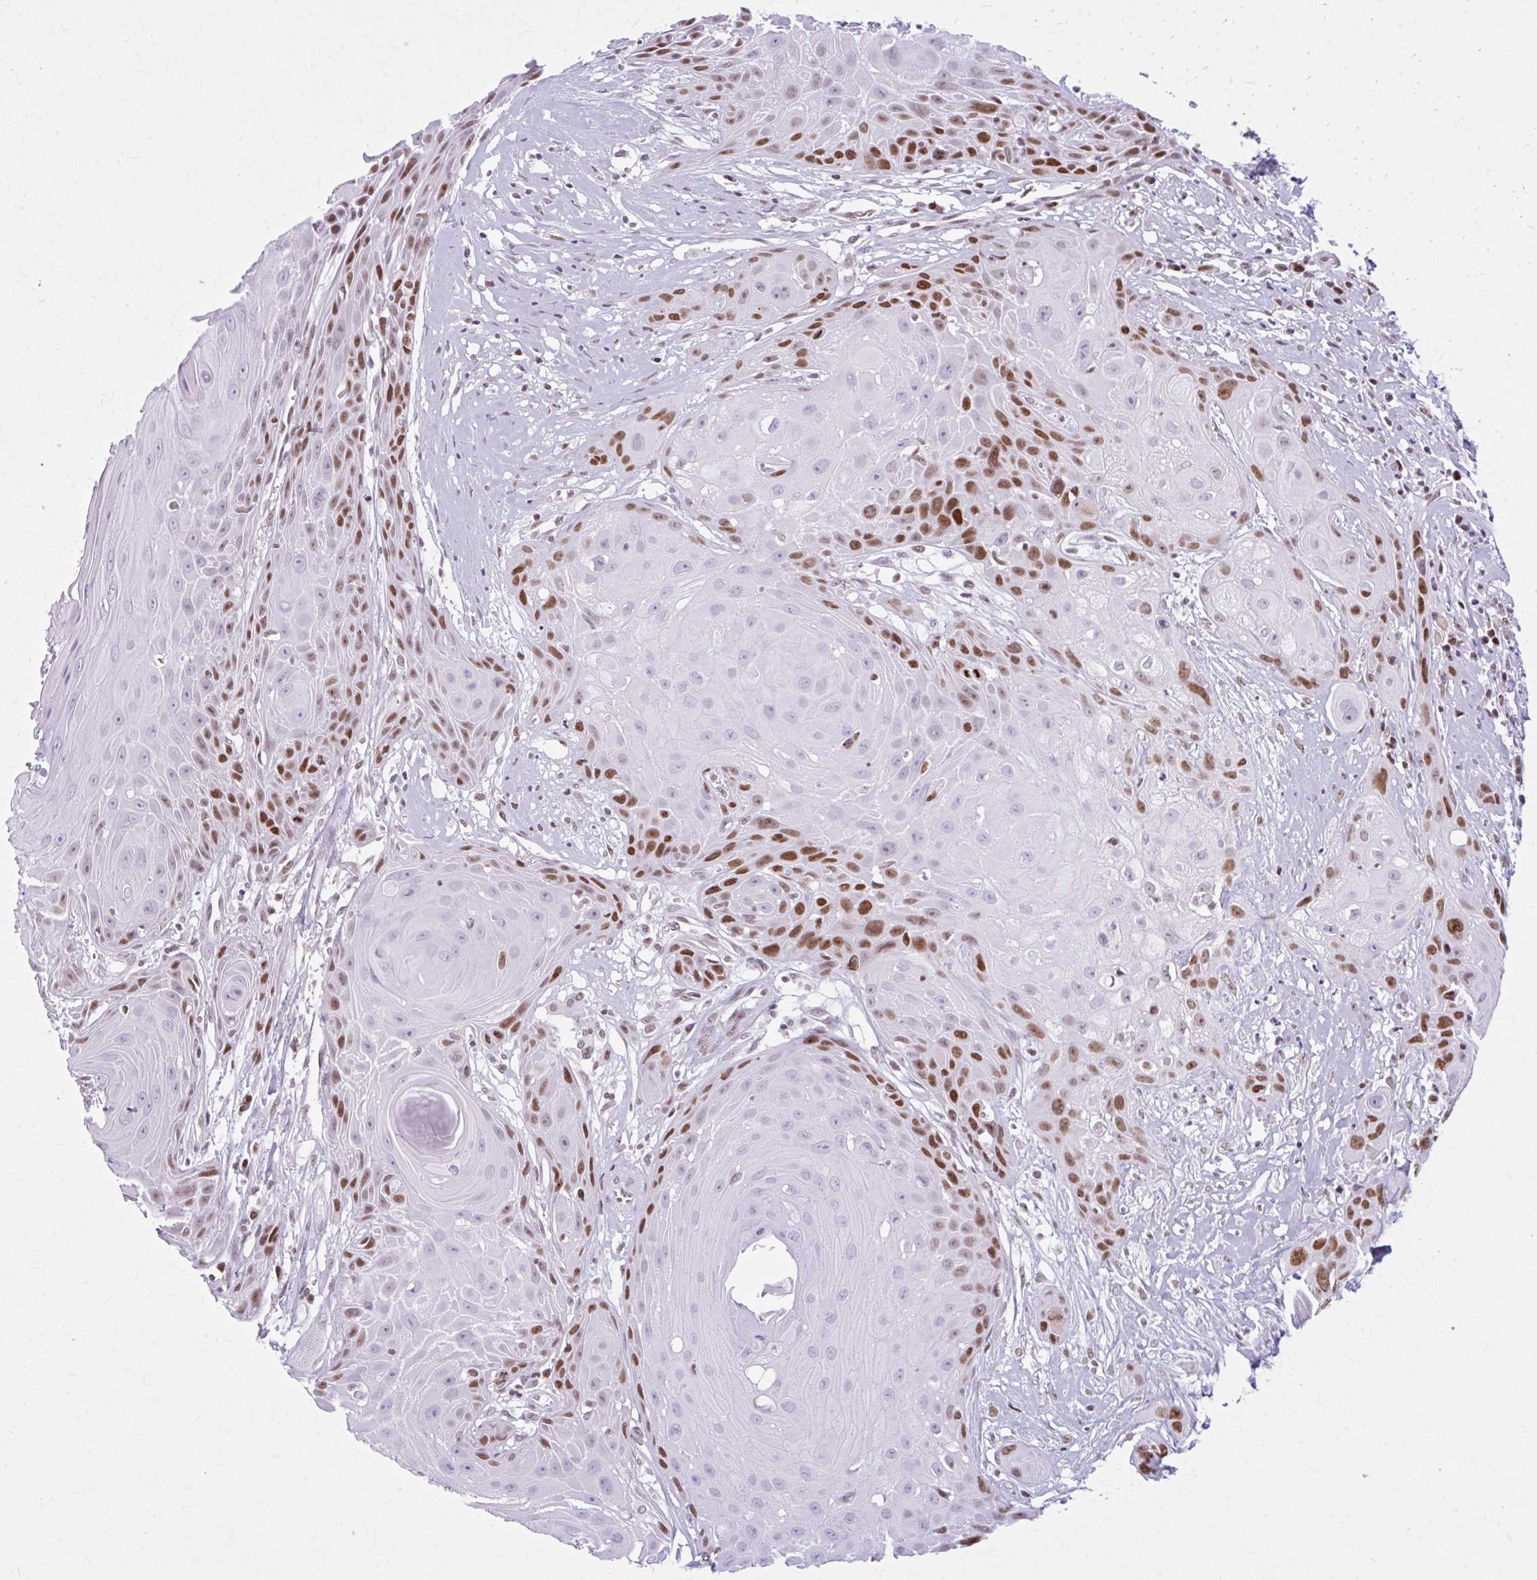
{"staining": {"intensity": "moderate", "quantity": "25%-75%", "location": "nuclear"}, "tissue": "head and neck cancer", "cell_type": "Tumor cells", "image_type": "cancer", "snomed": [{"axis": "morphology", "description": "Squamous cell carcinoma, NOS"}, {"axis": "topography", "description": "Head-Neck"}], "caption": "Protein analysis of head and neck squamous cell carcinoma tissue reveals moderate nuclear staining in about 25%-75% of tumor cells. The staining is performed using DAB brown chromogen to label protein expression. The nuclei are counter-stained blue using hematoxylin.", "gene": "PABIR1", "patient": {"sex": "female", "age": 73}}